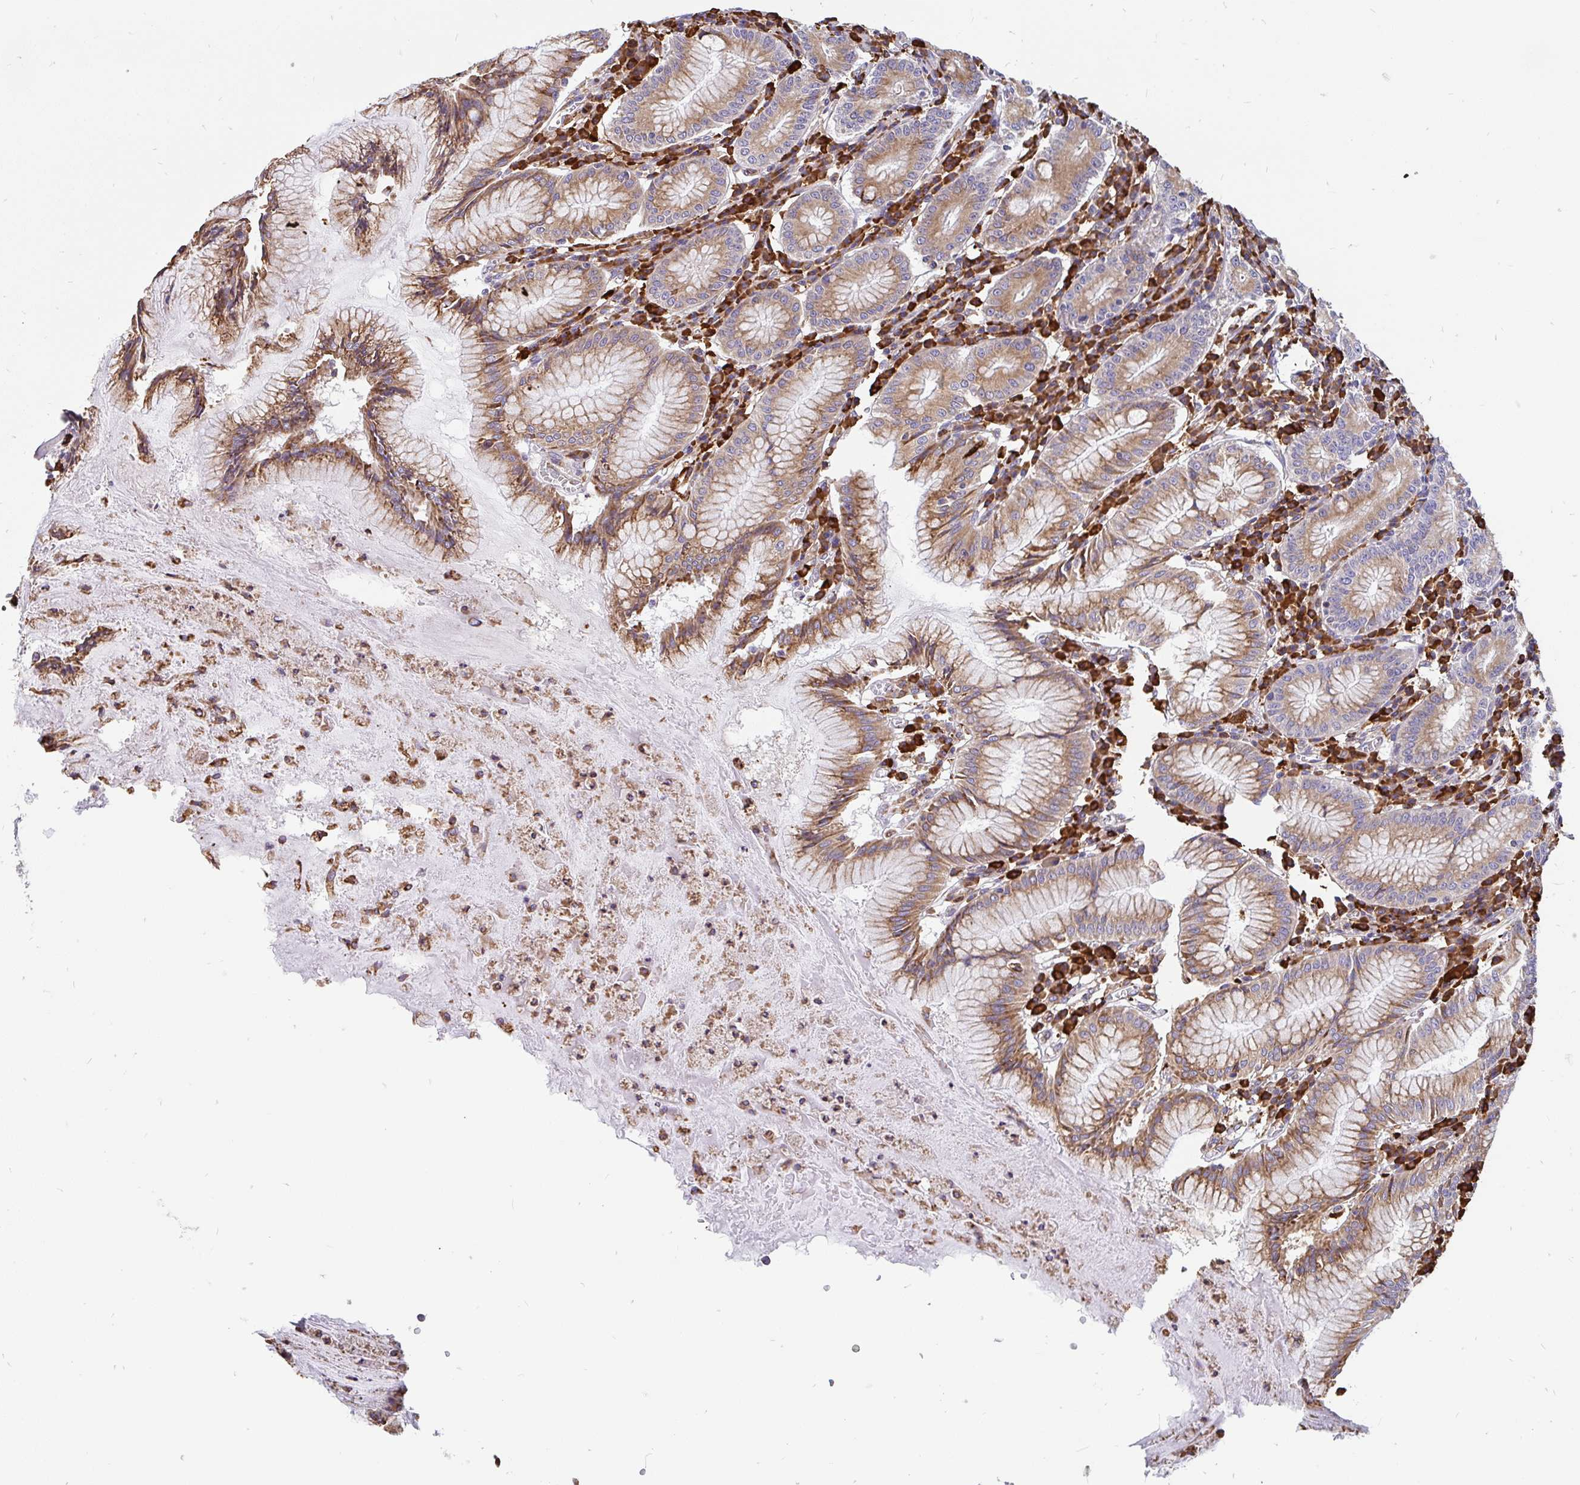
{"staining": {"intensity": "strong", "quantity": "25%-75%", "location": "cytoplasmic/membranous"}, "tissue": "stomach", "cell_type": "Glandular cells", "image_type": "normal", "snomed": [{"axis": "morphology", "description": "Normal tissue, NOS"}, {"axis": "topography", "description": "Stomach"}], "caption": "Approximately 25%-75% of glandular cells in benign stomach demonstrate strong cytoplasmic/membranous protein expression as visualized by brown immunohistochemical staining.", "gene": "EML5", "patient": {"sex": "male", "age": 55}}